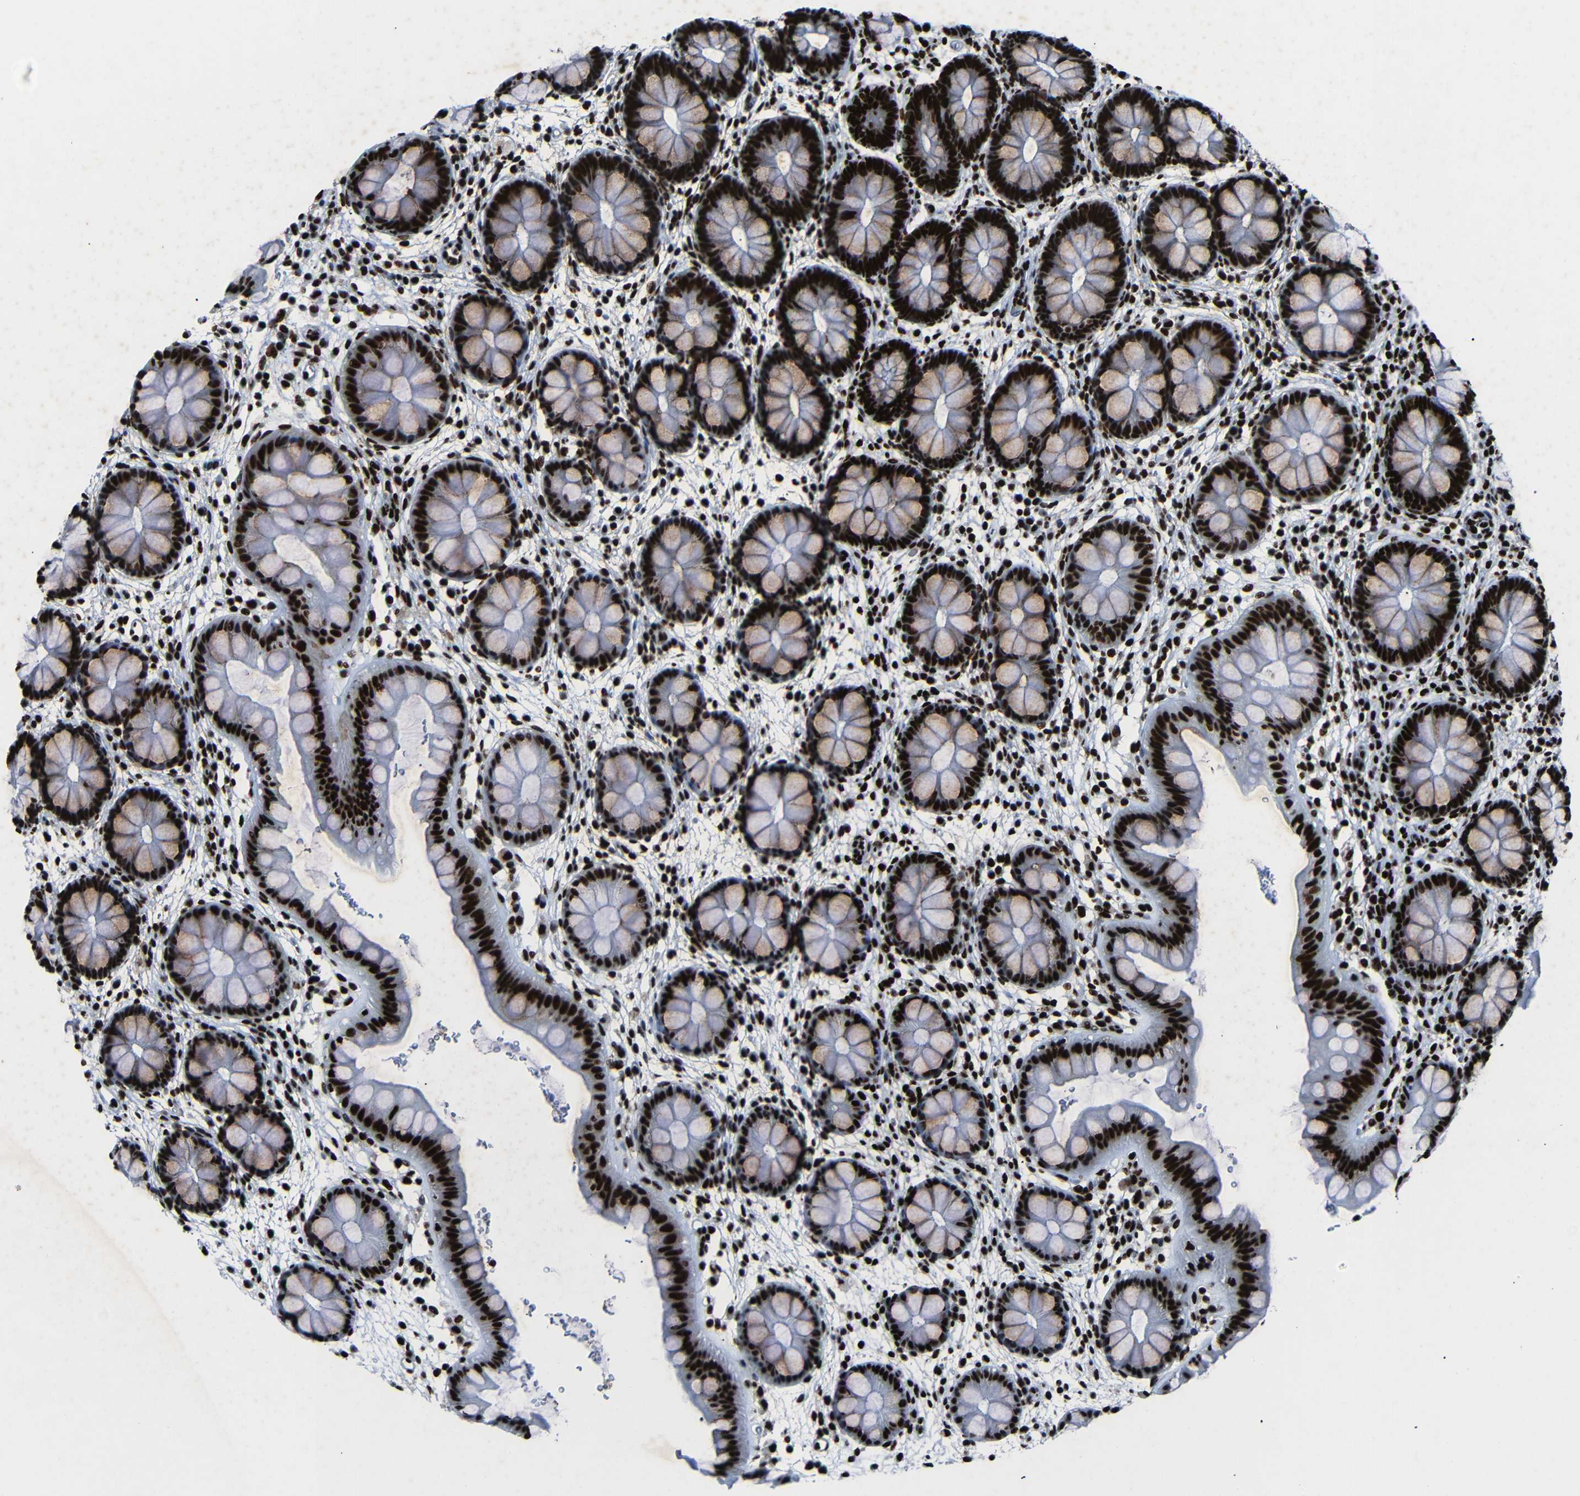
{"staining": {"intensity": "strong", "quantity": ">75%", "location": "nuclear"}, "tissue": "rectum", "cell_type": "Glandular cells", "image_type": "normal", "snomed": [{"axis": "morphology", "description": "Normal tissue, NOS"}, {"axis": "topography", "description": "Rectum"}], "caption": "High-magnification brightfield microscopy of benign rectum stained with DAB (brown) and counterstained with hematoxylin (blue). glandular cells exhibit strong nuclear staining is appreciated in approximately>75% of cells.", "gene": "SRSF1", "patient": {"sex": "female", "age": 24}}